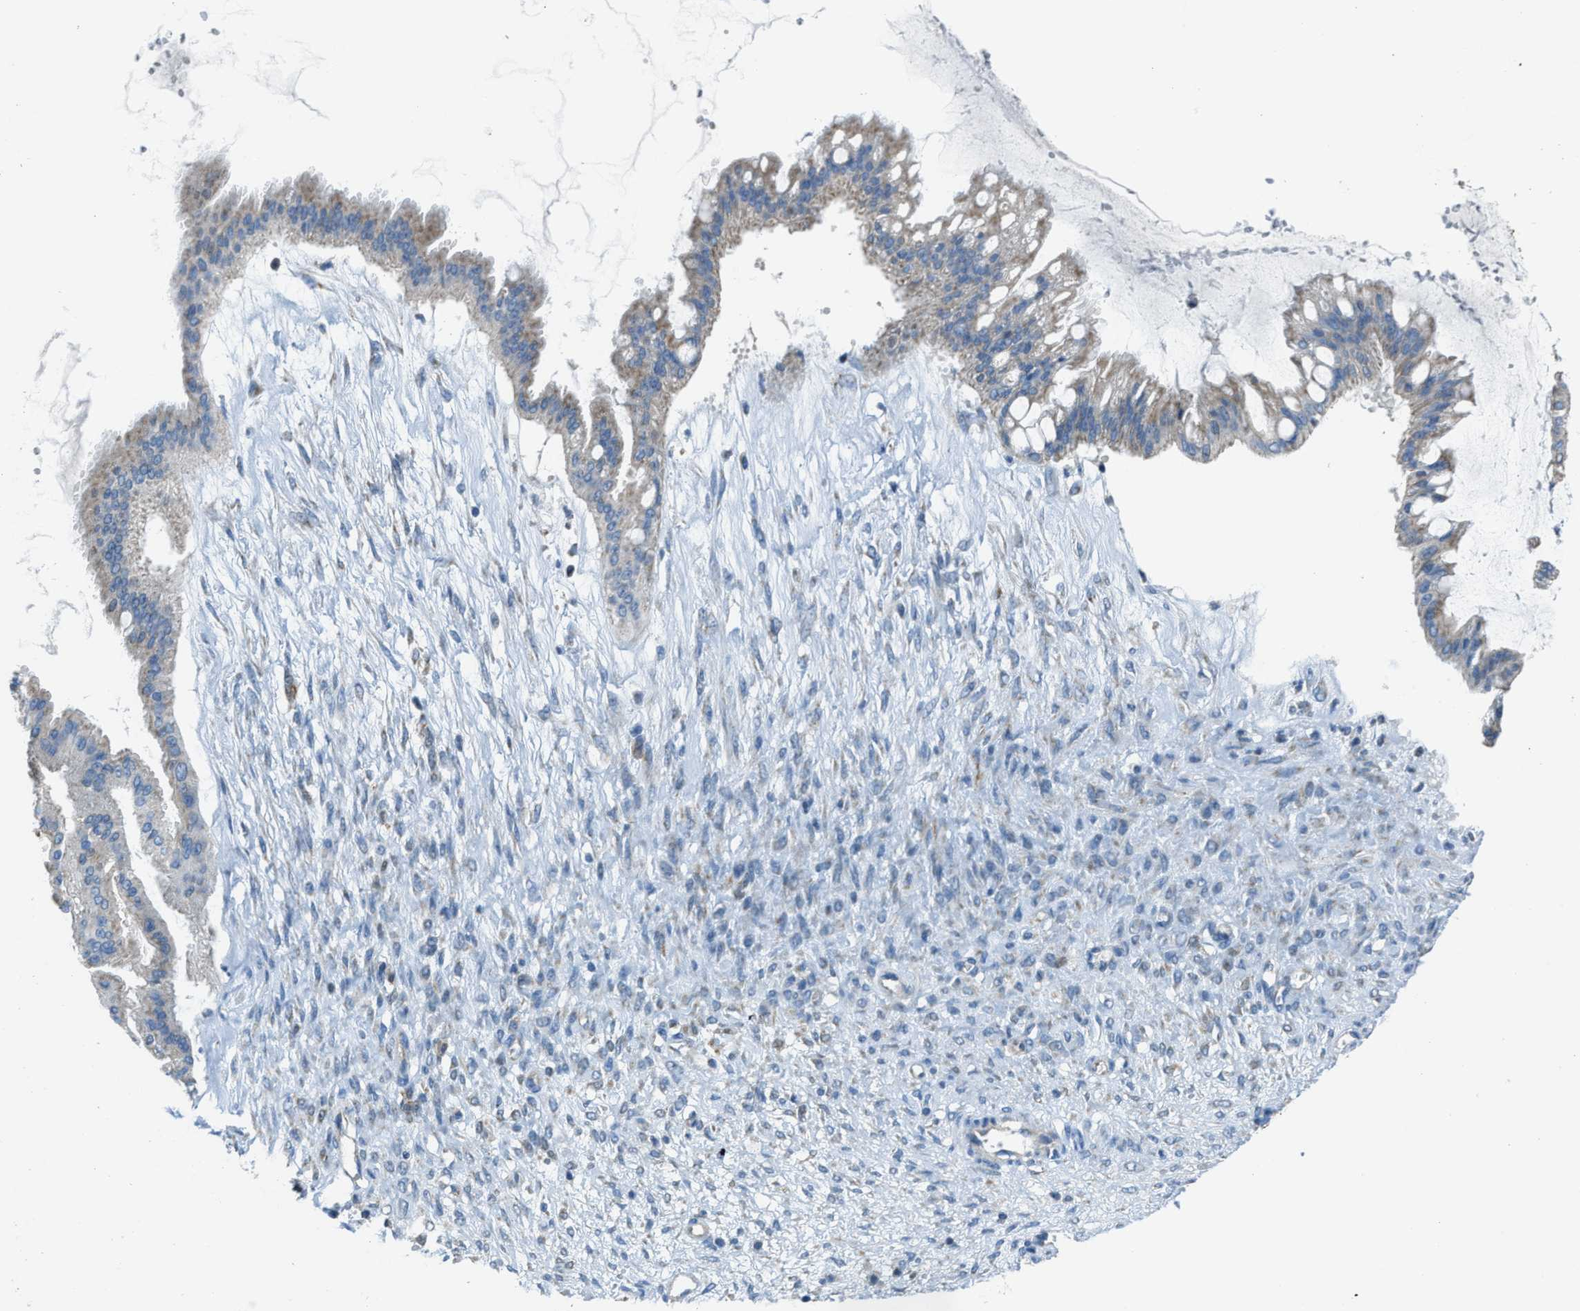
{"staining": {"intensity": "weak", "quantity": "25%-75%", "location": "cytoplasmic/membranous"}, "tissue": "ovarian cancer", "cell_type": "Tumor cells", "image_type": "cancer", "snomed": [{"axis": "morphology", "description": "Cystadenocarcinoma, mucinous, NOS"}, {"axis": "topography", "description": "Ovary"}], "caption": "Immunohistochemical staining of ovarian mucinous cystadenocarcinoma displays low levels of weak cytoplasmic/membranous expression in approximately 25%-75% of tumor cells.", "gene": "SLC25A11", "patient": {"sex": "female", "age": 73}}